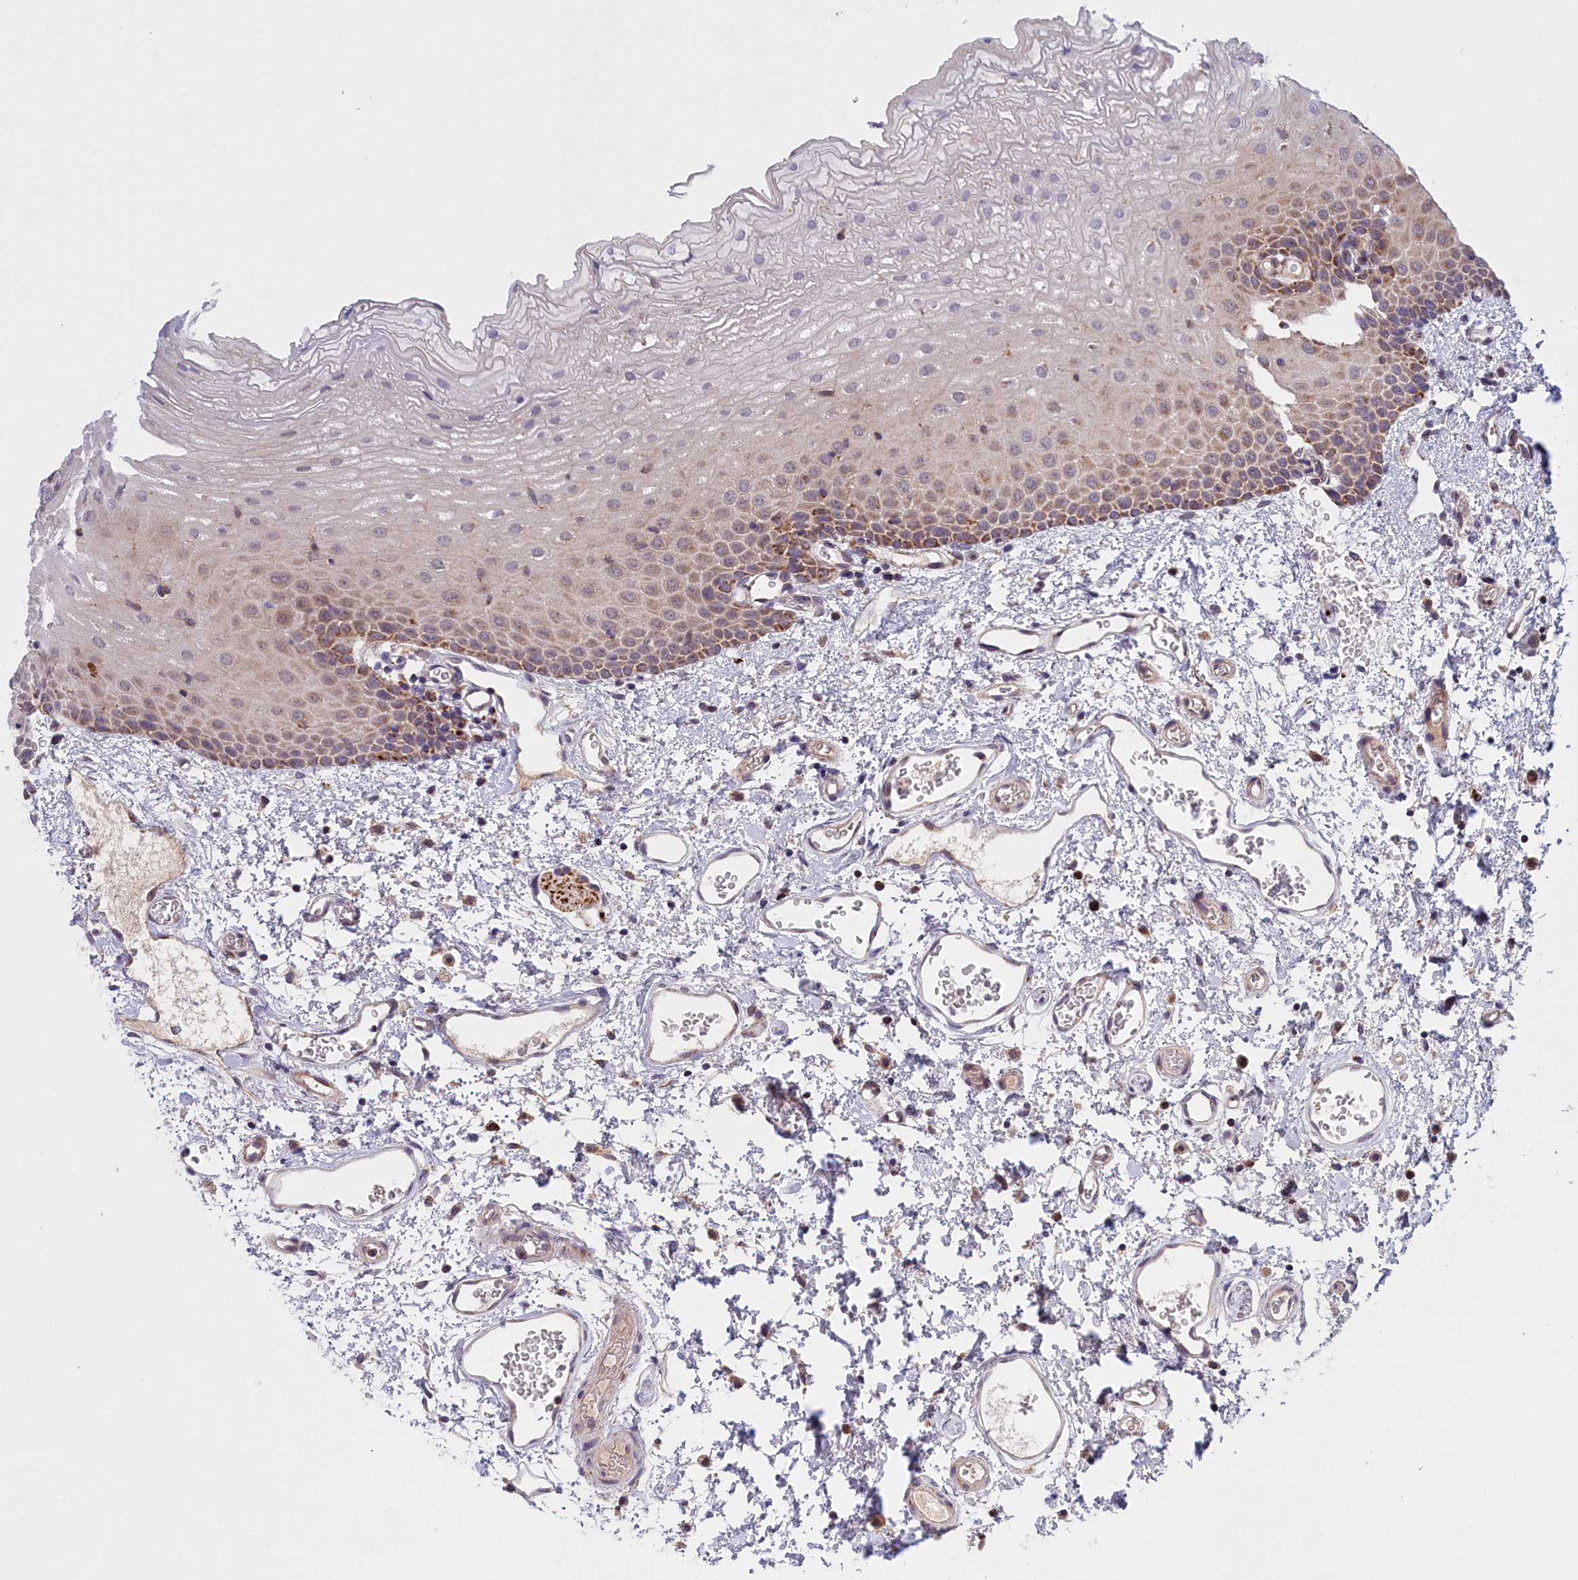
{"staining": {"intensity": "moderate", "quantity": "25%-75%", "location": "cytoplasmic/membranous,nuclear"}, "tissue": "oral mucosa", "cell_type": "Squamous epithelial cells", "image_type": "normal", "snomed": [{"axis": "morphology", "description": "Normal tissue, NOS"}, {"axis": "topography", "description": "Oral tissue"}], "caption": "Protein expression analysis of normal oral mucosa demonstrates moderate cytoplasmic/membranous,nuclear staining in about 25%-75% of squamous epithelial cells. (DAB IHC with brightfield microscopy, high magnification).", "gene": "FAM149B1", "patient": {"sex": "female", "age": 70}}